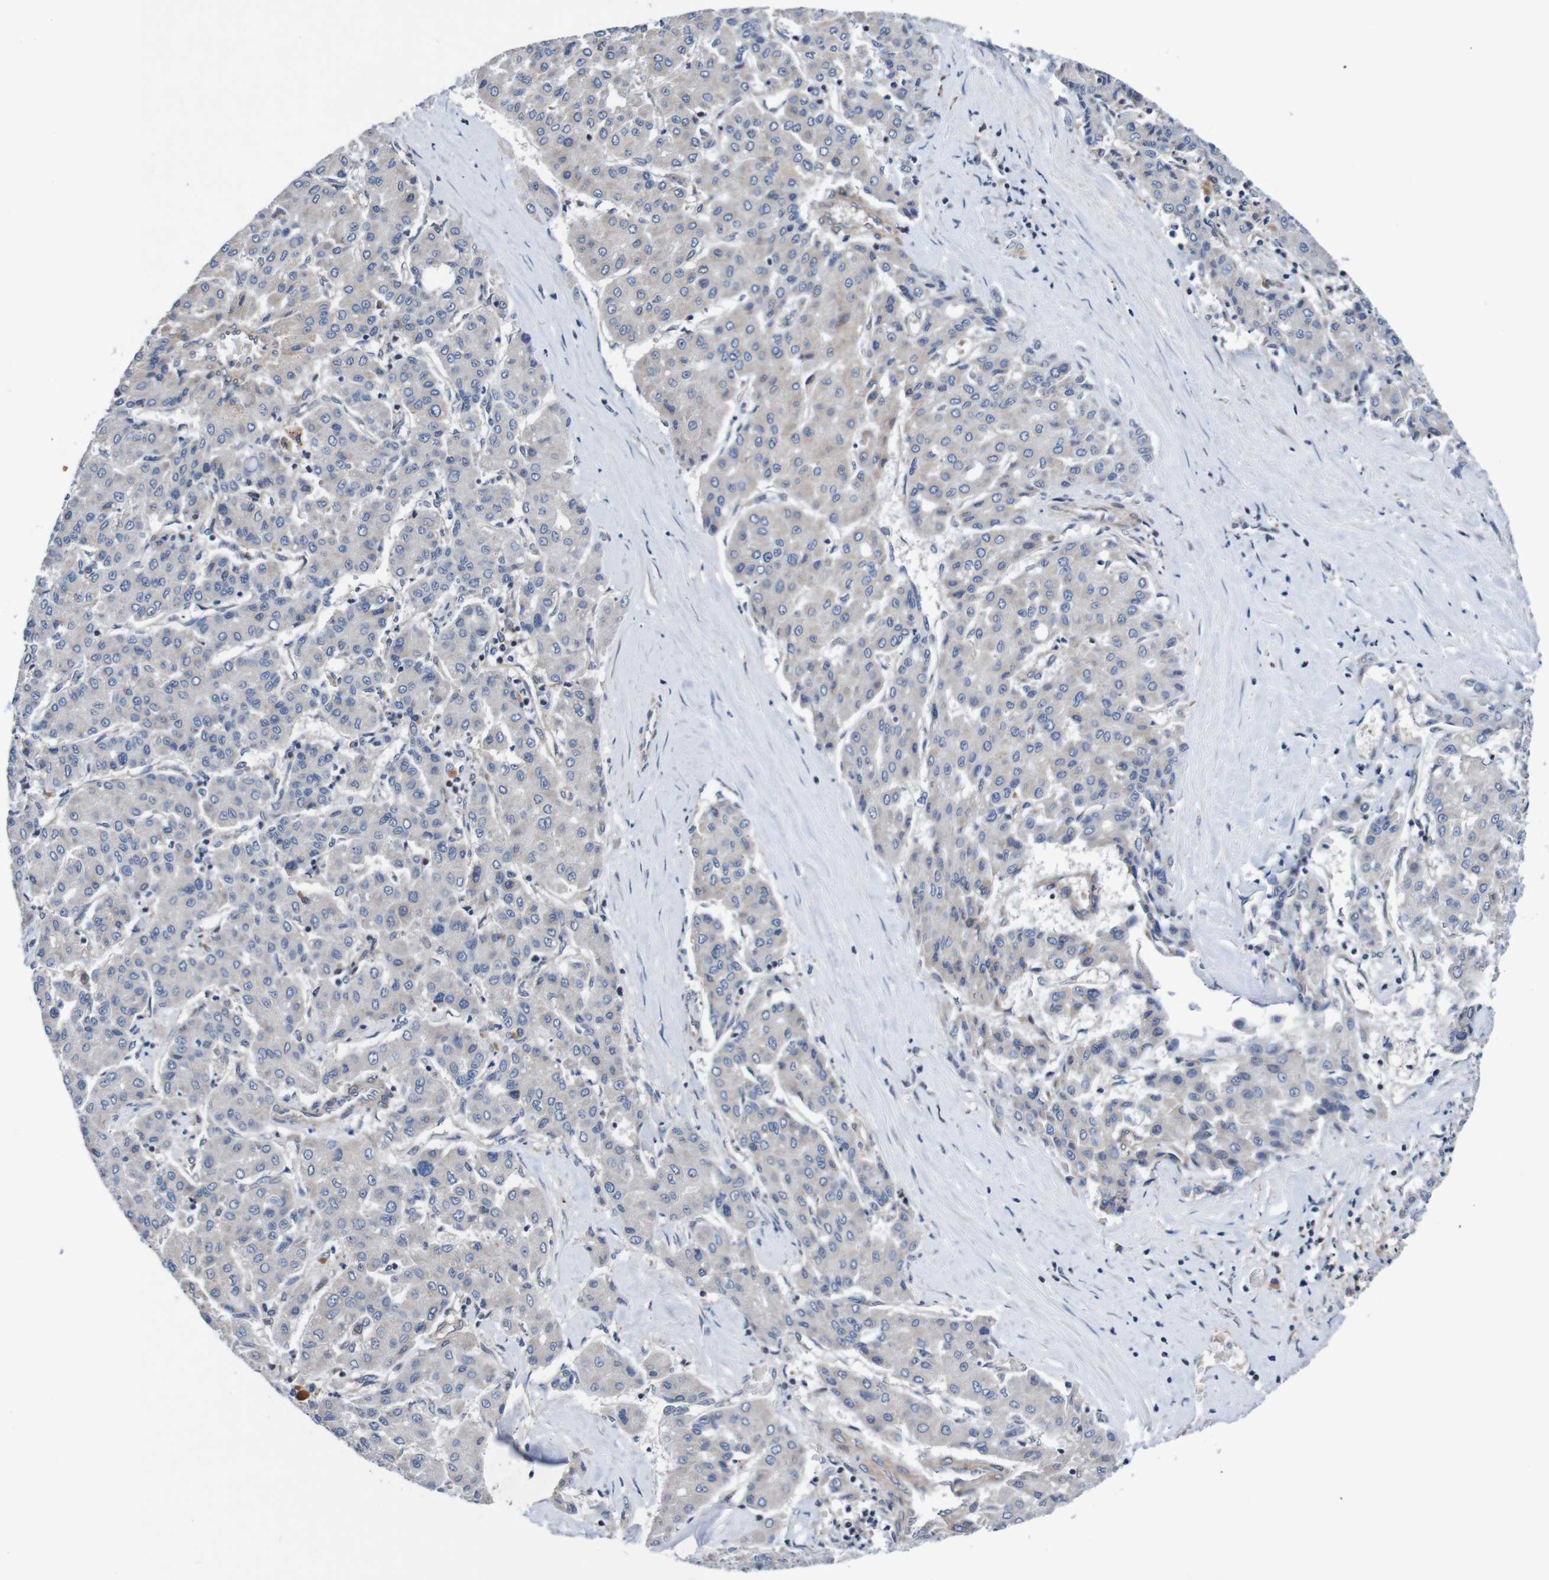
{"staining": {"intensity": "negative", "quantity": "none", "location": "none"}, "tissue": "liver cancer", "cell_type": "Tumor cells", "image_type": "cancer", "snomed": [{"axis": "morphology", "description": "Carcinoma, Hepatocellular, NOS"}, {"axis": "topography", "description": "Liver"}], "caption": "A high-resolution histopathology image shows immunohistochemistry (IHC) staining of liver cancer (hepatocellular carcinoma), which reveals no significant positivity in tumor cells.", "gene": "CPED1", "patient": {"sex": "male", "age": 65}}